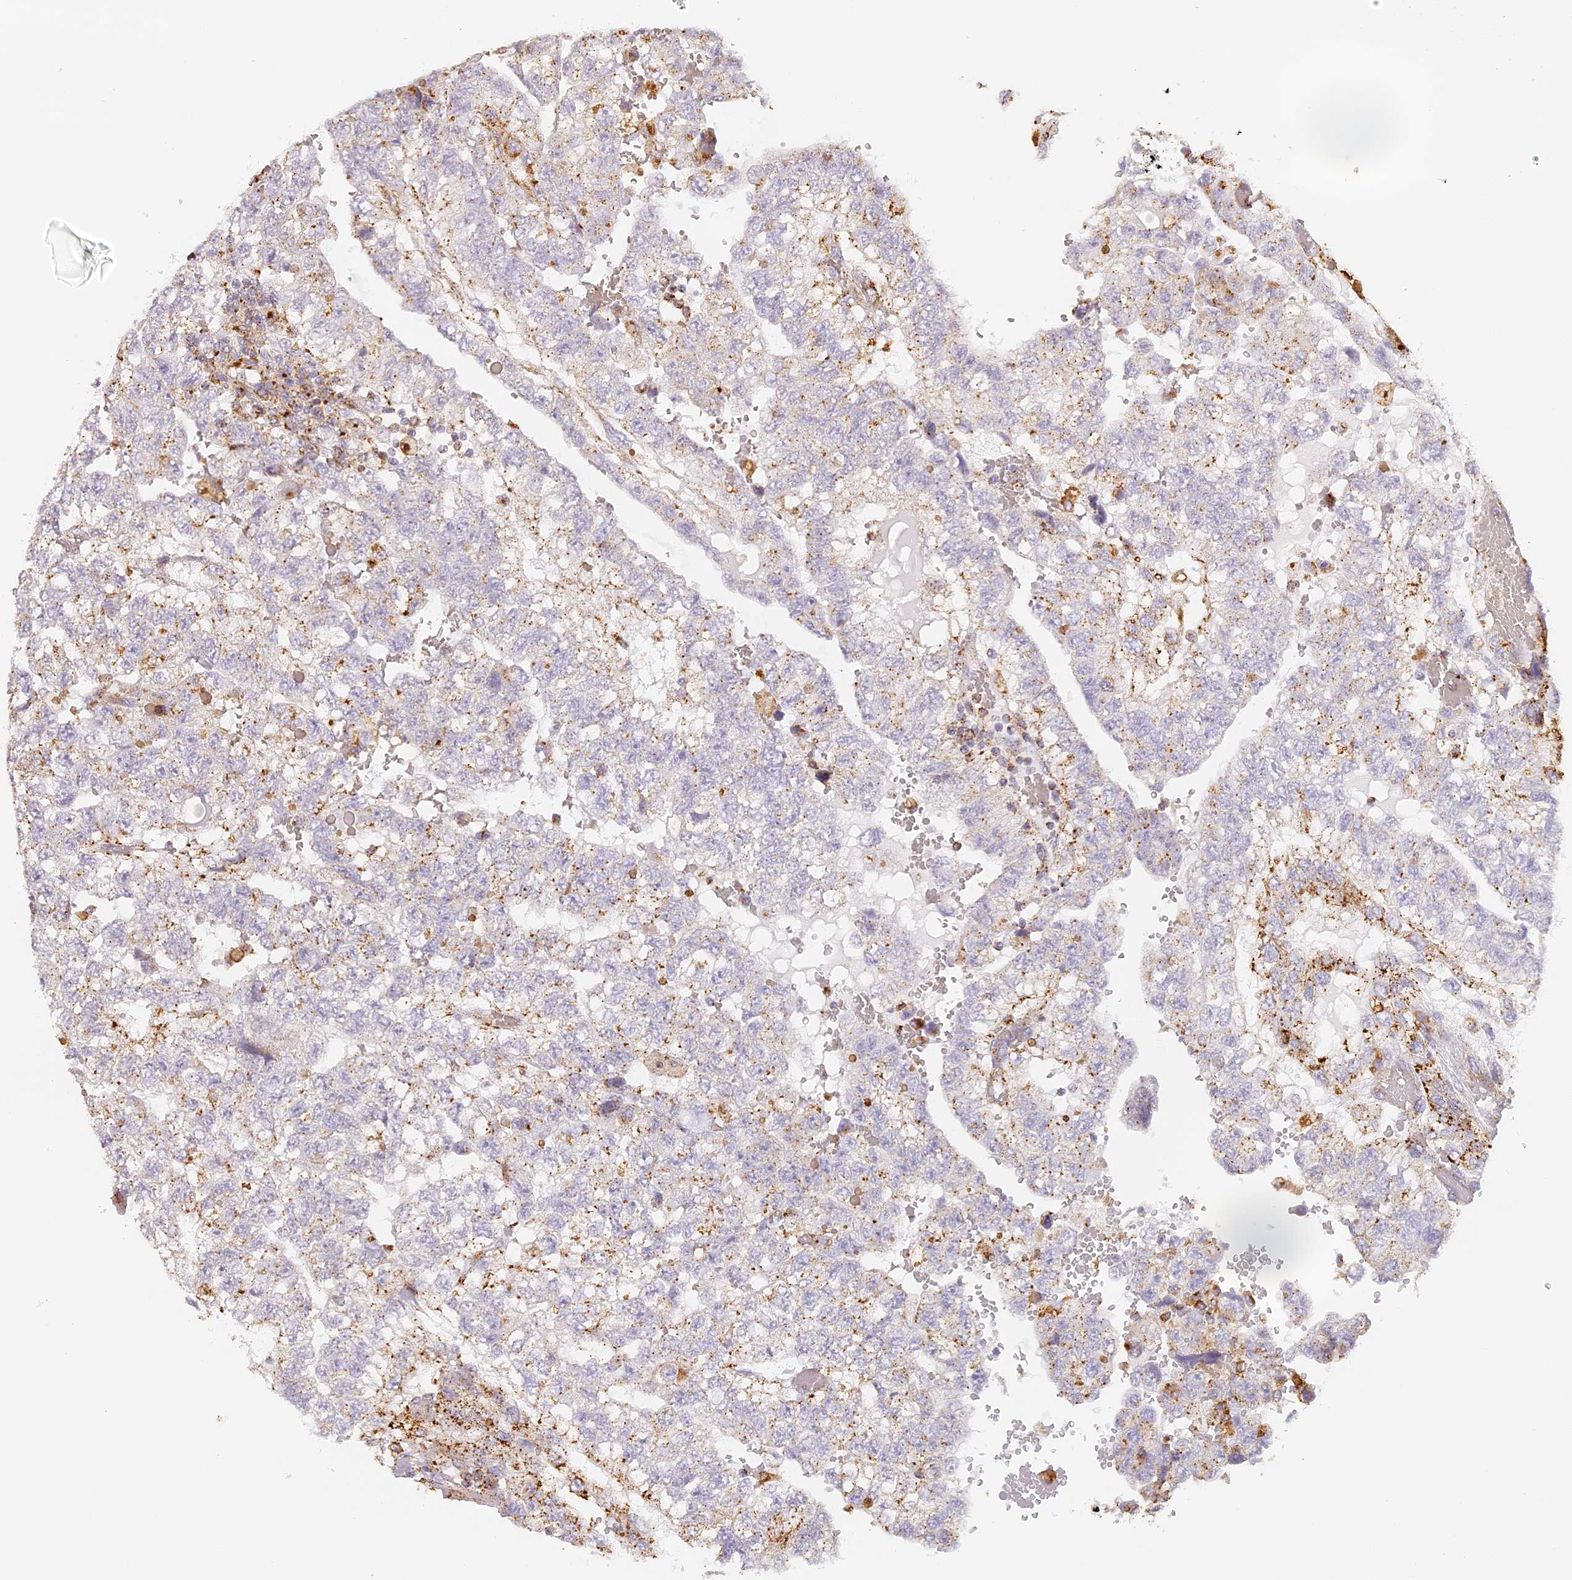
{"staining": {"intensity": "moderate", "quantity": "<25%", "location": "cytoplasmic/membranous"}, "tissue": "testis cancer", "cell_type": "Tumor cells", "image_type": "cancer", "snomed": [{"axis": "morphology", "description": "Carcinoma, Embryonal, NOS"}, {"axis": "topography", "description": "Testis"}], "caption": "Testis embryonal carcinoma tissue shows moderate cytoplasmic/membranous staining in approximately <25% of tumor cells", "gene": "LAMP2", "patient": {"sex": "male", "age": 36}}